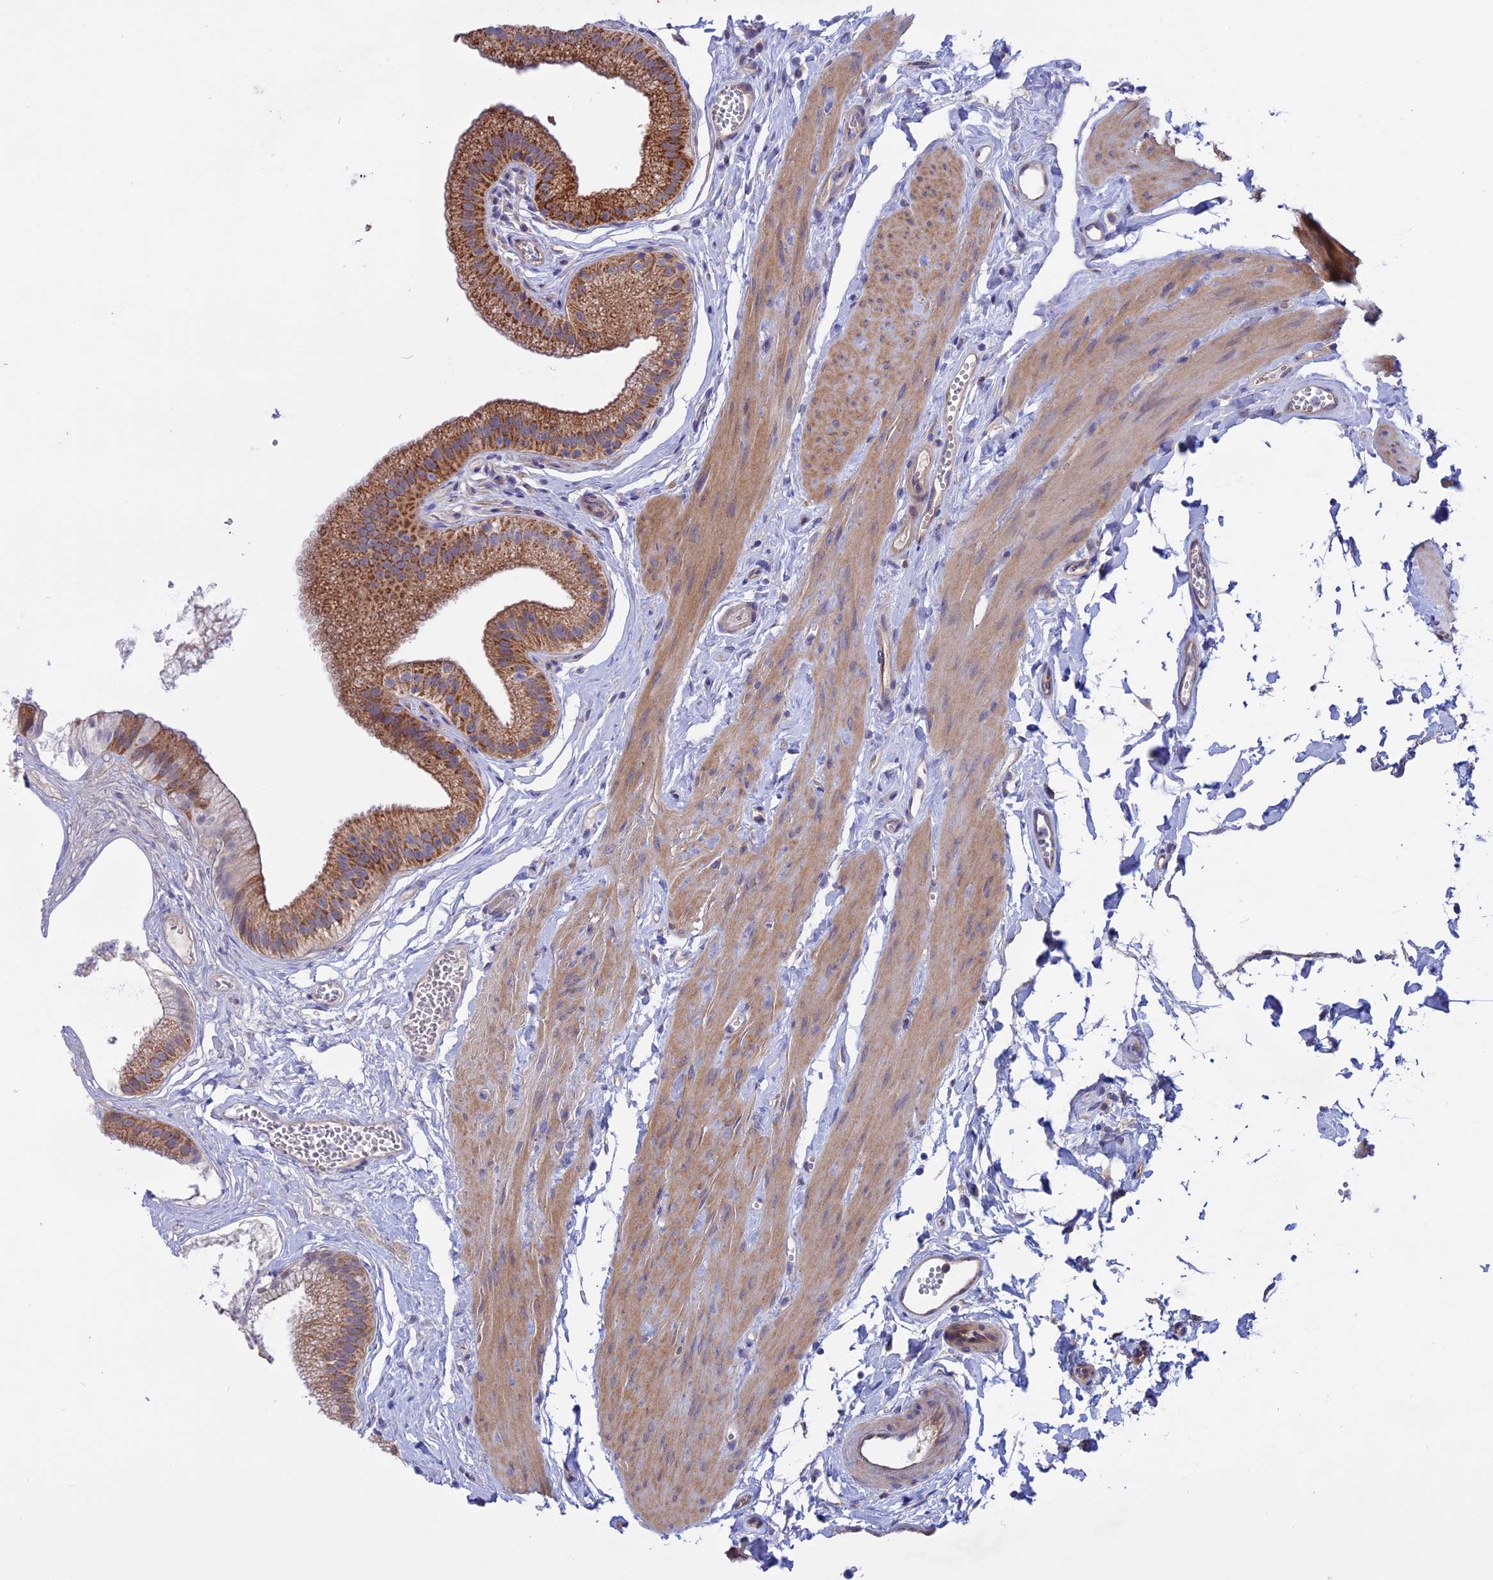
{"staining": {"intensity": "moderate", "quantity": ">75%", "location": "cytoplasmic/membranous"}, "tissue": "gallbladder", "cell_type": "Glandular cells", "image_type": "normal", "snomed": [{"axis": "morphology", "description": "Normal tissue, NOS"}, {"axis": "topography", "description": "Gallbladder"}], "caption": "Immunohistochemistry histopathology image of unremarkable gallbladder stained for a protein (brown), which reveals medium levels of moderate cytoplasmic/membranous expression in approximately >75% of glandular cells.", "gene": "HYCC1", "patient": {"sex": "female", "age": 54}}